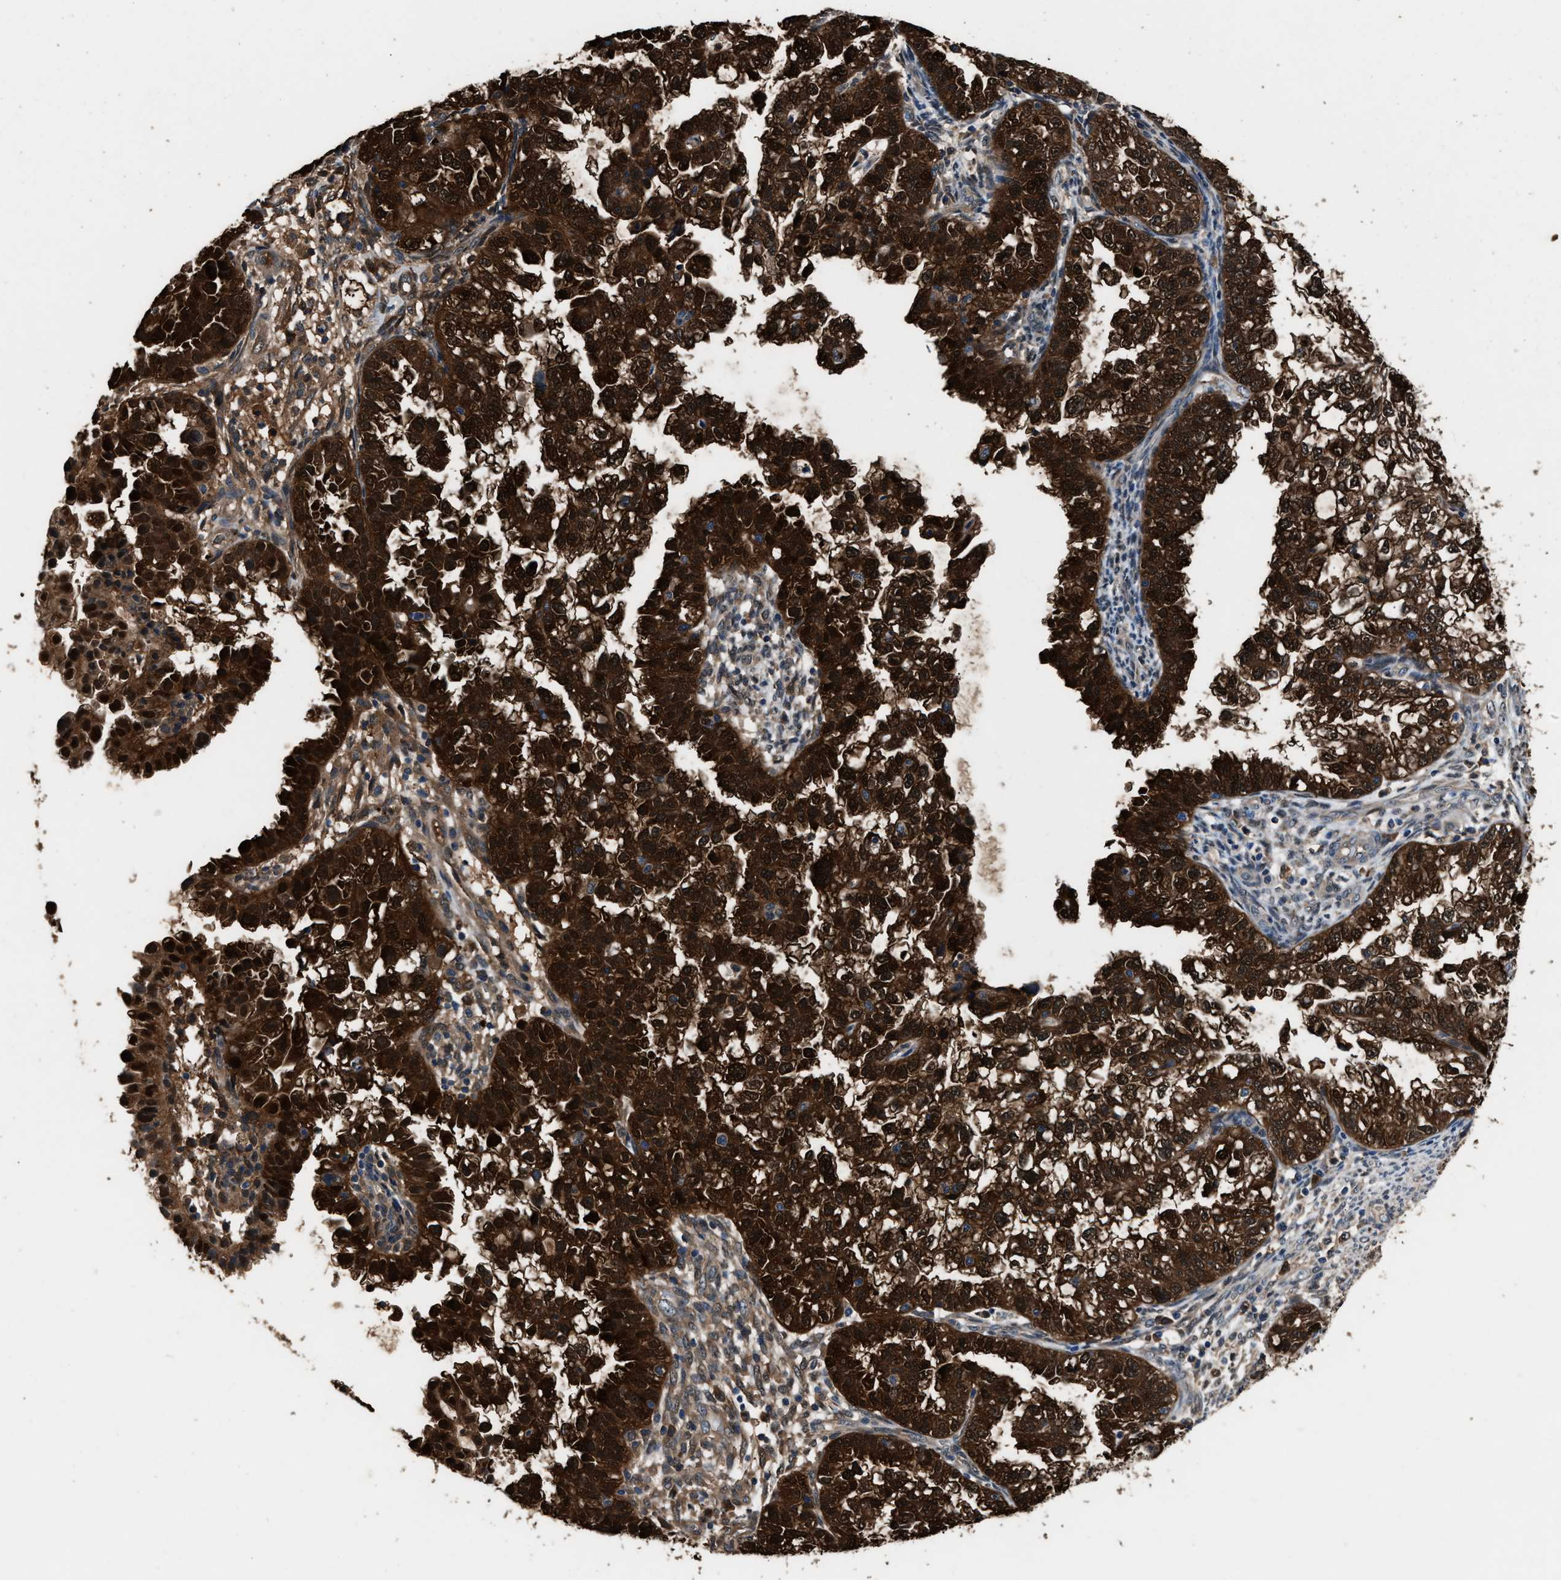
{"staining": {"intensity": "strong", "quantity": ">75%", "location": "cytoplasmic/membranous,nuclear"}, "tissue": "endometrial cancer", "cell_type": "Tumor cells", "image_type": "cancer", "snomed": [{"axis": "morphology", "description": "Adenocarcinoma, NOS"}, {"axis": "topography", "description": "Endometrium"}], "caption": "About >75% of tumor cells in human endometrial cancer exhibit strong cytoplasmic/membranous and nuclear protein staining as visualized by brown immunohistochemical staining.", "gene": "GSTP1", "patient": {"sex": "female", "age": 85}}